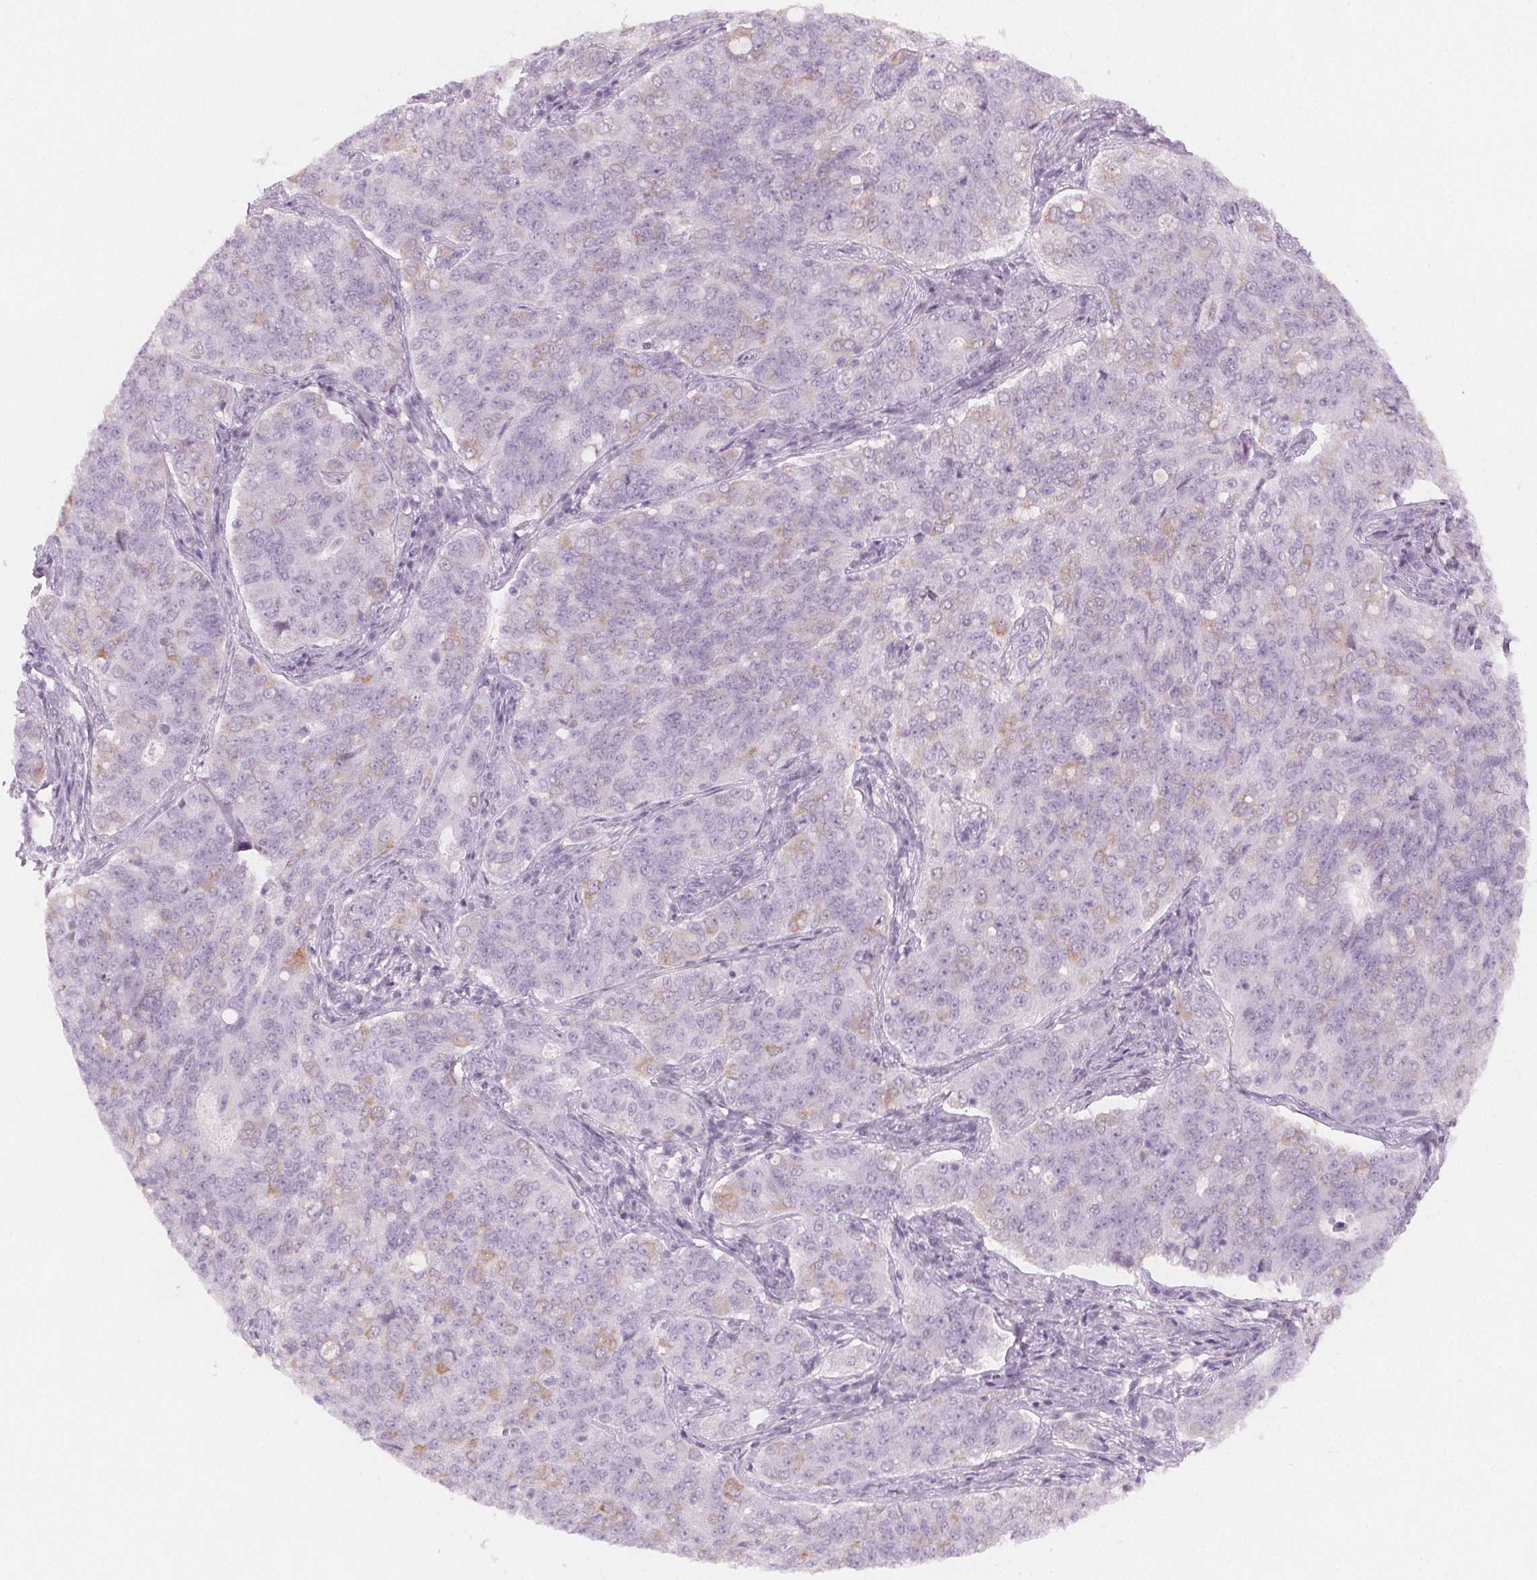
{"staining": {"intensity": "negative", "quantity": "none", "location": "none"}, "tissue": "endometrial cancer", "cell_type": "Tumor cells", "image_type": "cancer", "snomed": [{"axis": "morphology", "description": "Adenocarcinoma, NOS"}, {"axis": "topography", "description": "Endometrium"}], "caption": "The image shows no staining of tumor cells in endometrial cancer. (IHC, brightfield microscopy, high magnification).", "gene": "MAP1A", "patient": {"sex": "female", "age": 43}}